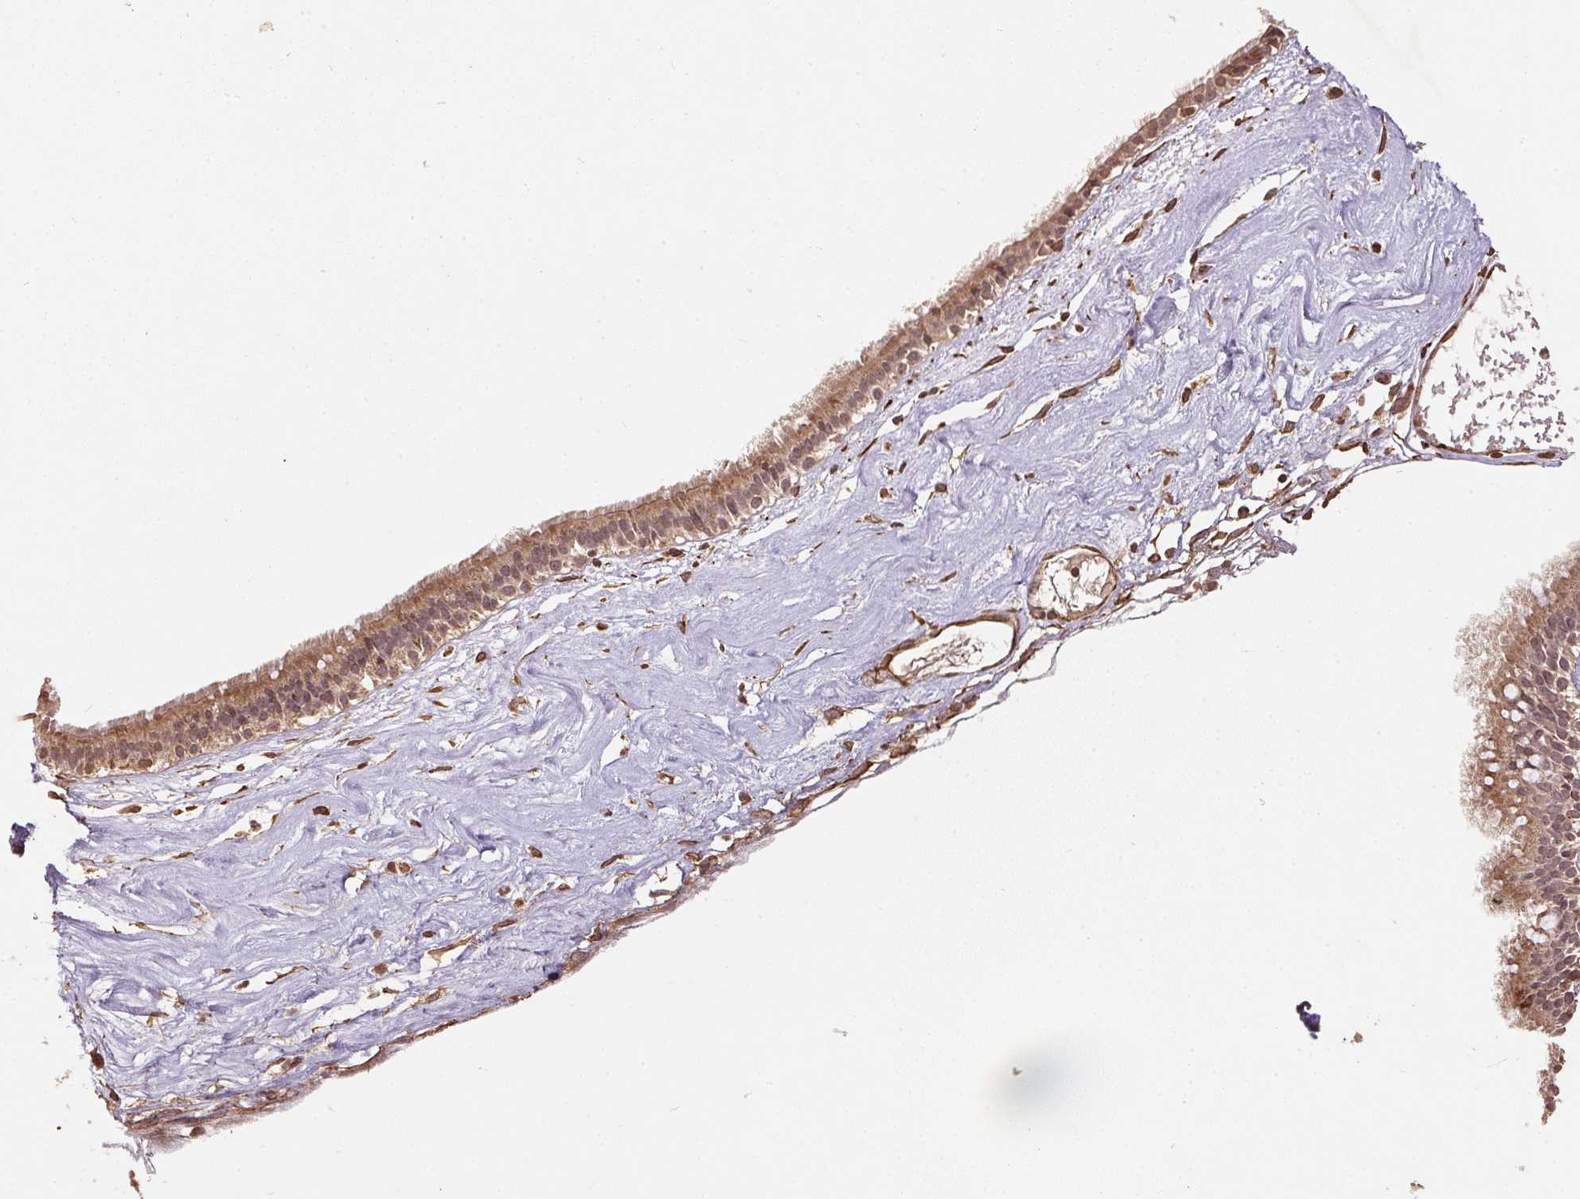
{"staining": {"intensity": "moderate", "quantity": ">75%", "location": "cytoplasmic/membranous"}, "tissue": "nasopharynx", "cell_type": "Respiratory epithelial cells", "image_type": "normal", "snomed": [{"axis": "morphology", "description": "Normal tissue, NOS"}, {"axis": "topography", "description": "Nasopharynx"}], "caption": "An IHC photomicrograph of unremarkable tissue is shown. Protein staining in brown labels moderate cytoplasmic/membranous positivity in nasopharynx within respiratory epithelial cells.", "gene": "SPRED2", "patient": {"sex": "male", "age": 24}}